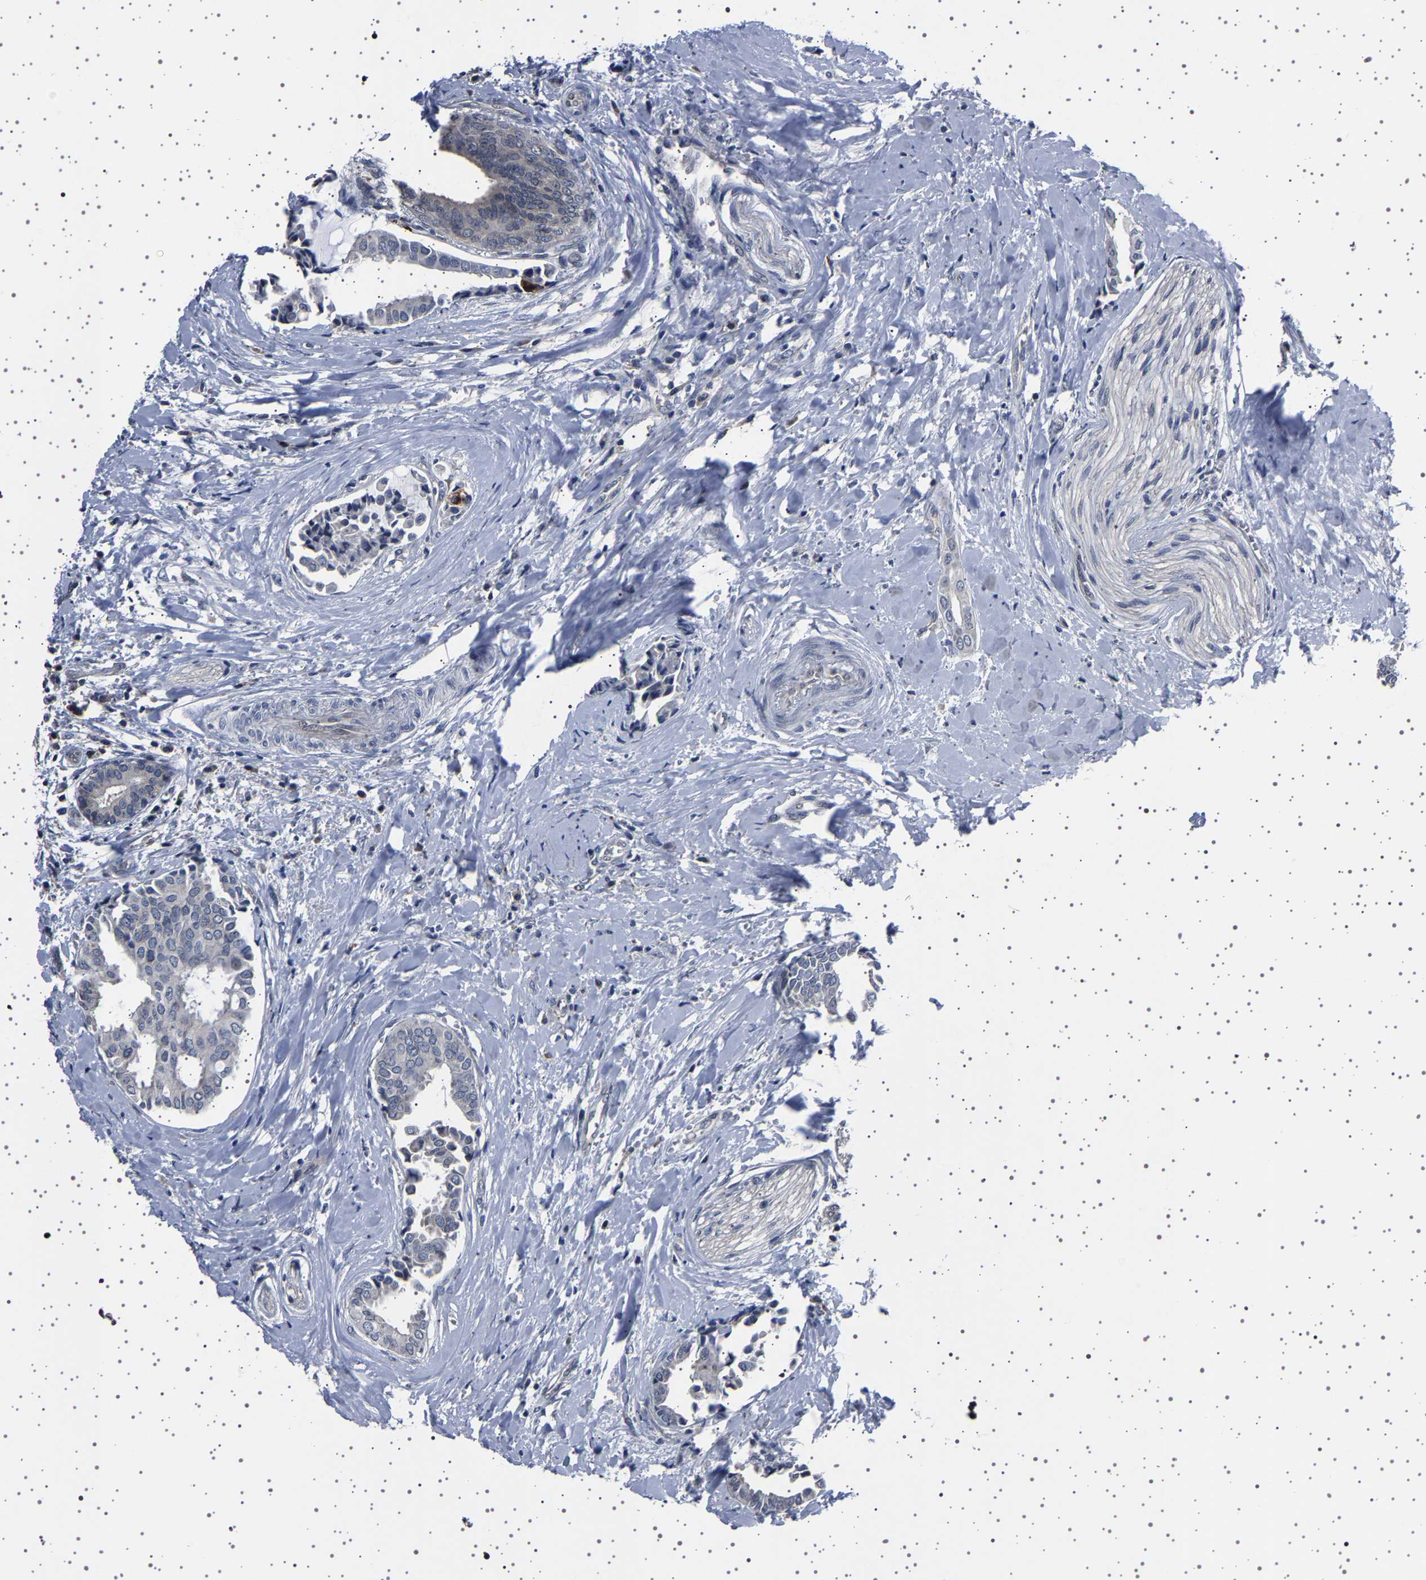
{"staining": {"intensity": "negative", "quantity": "none", "location": "none"}, "tissue": "head and neck cancer", "cell_type": "Tumor cells", "image_type": "cancer", "snomed": [{"axis": "morphology", "description": "Adenocarcinoma, NOS"}, {"axis": "topography", "description": "Salivary gland"}, {"axis": "topography", "description": "Head-Neck"}], "caption": "A high-resolution micrograph shows immunohistochemistry (IHC) staining of head and neck adenocarcinoma, which displays no significant staining in tumor cells.", "gene": "IL10RB", "patient": {"sex": "female", "age": 59}}